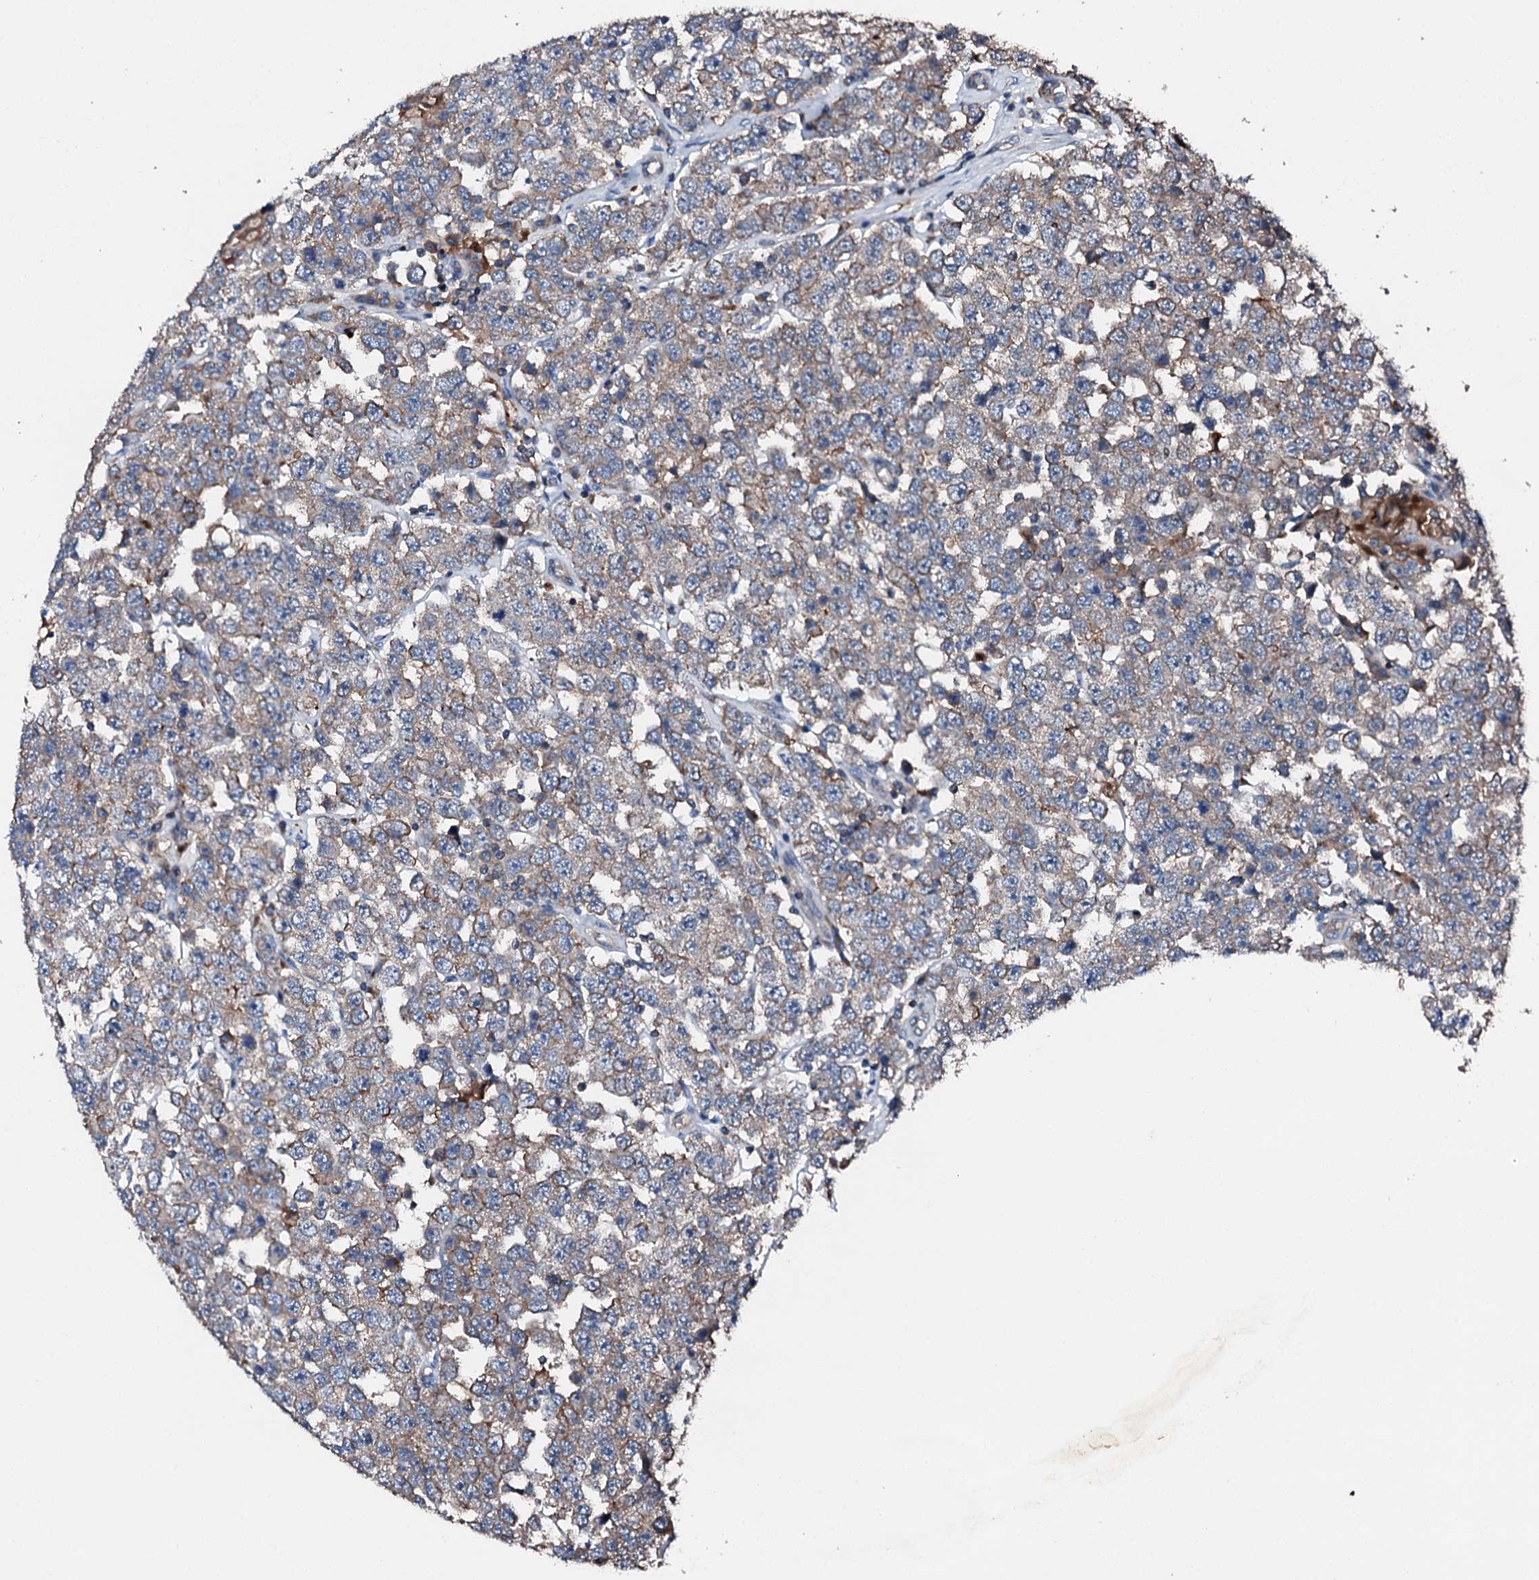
{"staining": {"intensity": "weak", "quantity": ">75%", "location": "cytoplasmic/membranous"}, "tissue": "testis cancer", "cell_type": "Tumor cells", "image_type": "cancer", "snomed": [{"axis": "morphology", "description": "Seminoma, NOS"}, {"axis": "topography", "description": "Testis"}], "caption": "IHC of testis seminoma displays low levels of weak cytoplasmic/membranous positivity in approximately >75% of tumor cells. (DAB IHC with brightfield microscopy, high magnification).", "gene": "FGD4", "patient": {"sex": "male", "age": 28}}